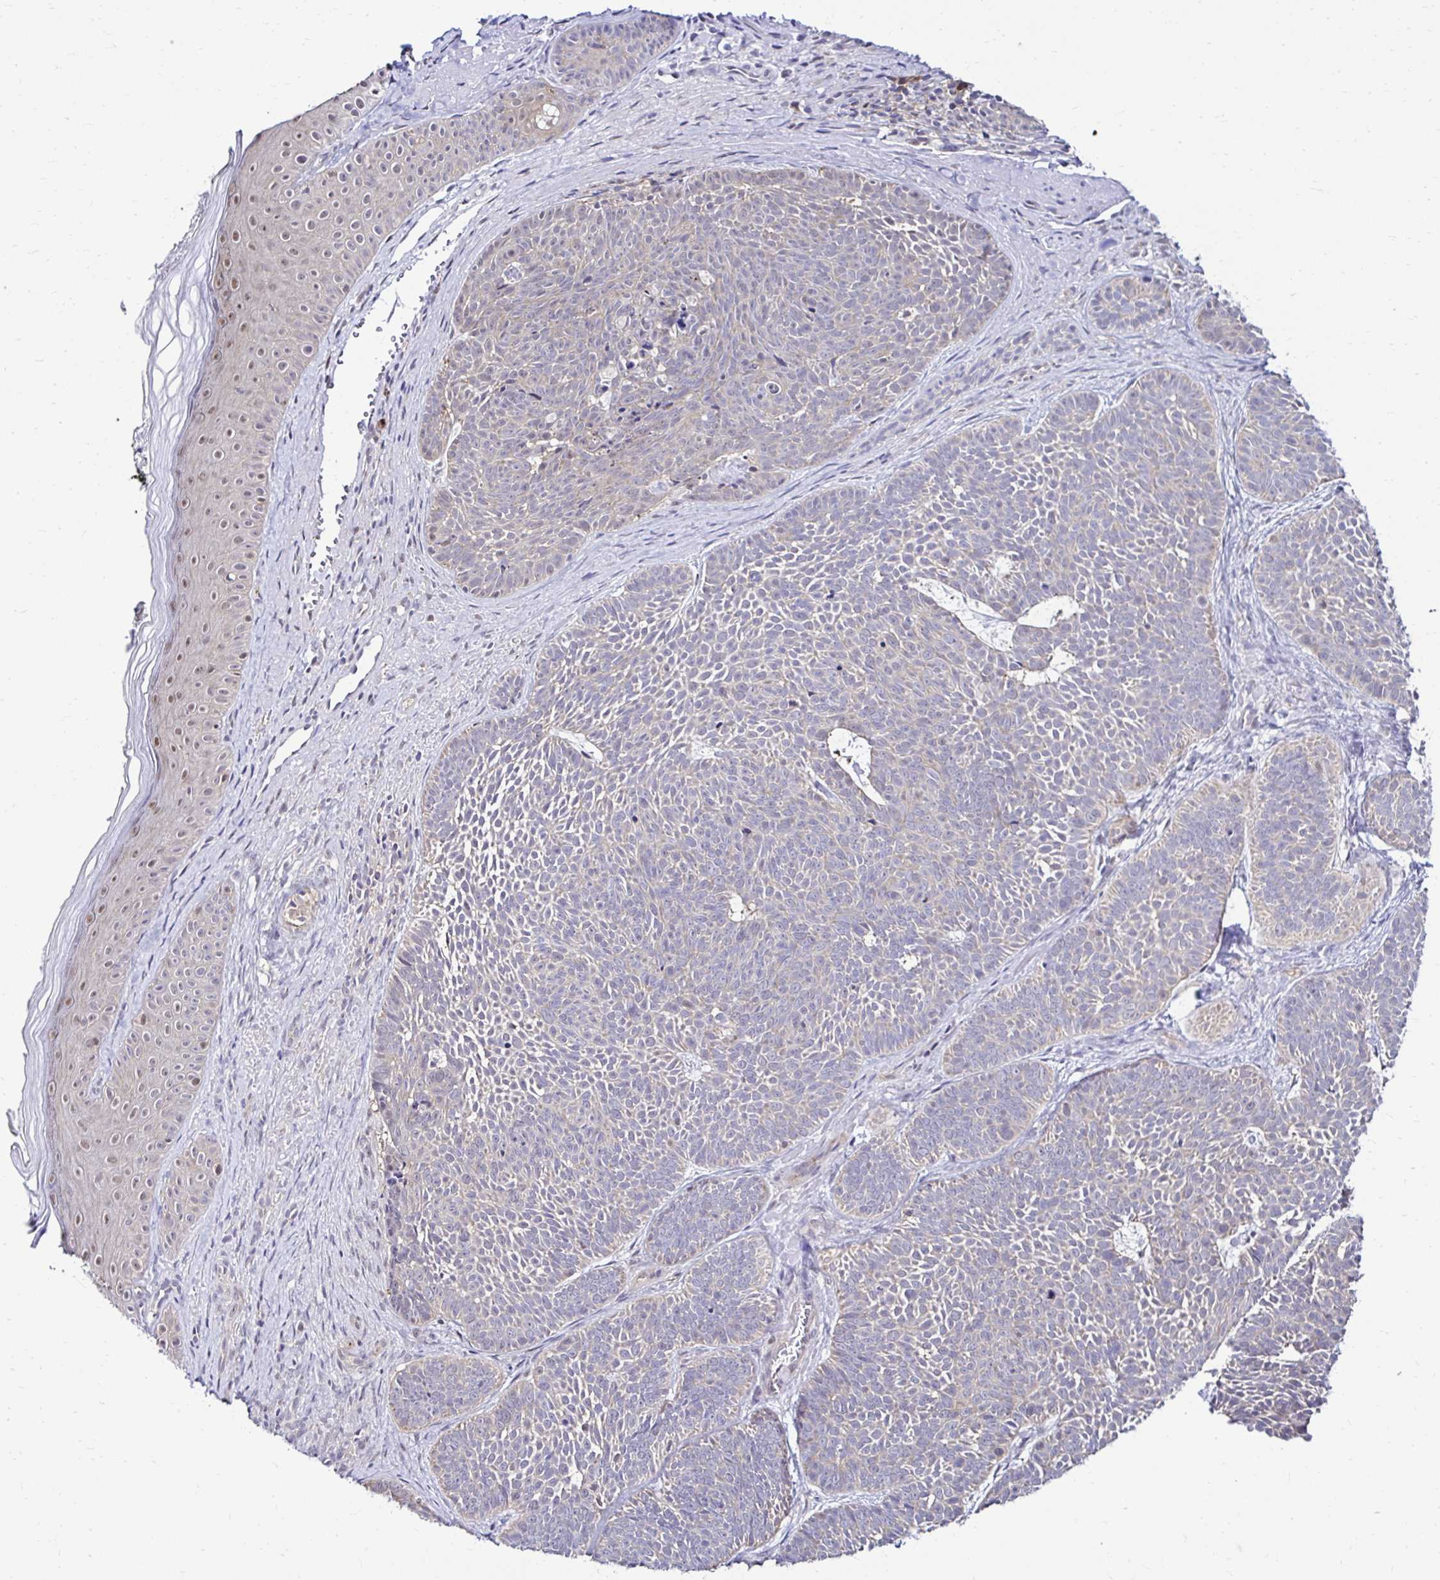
{"staining": {"intensity": "negative", "quantity": "none", "location": "none"}, "tissue": "skin cancer", "cell_type": "Tumor cells", "image_type": "cancer", "snomed": [{"axis": "morphology", "description": "Basal cell carcinoma"}, {"axis": "topography", "description": "Skin"}], "caption": "This is an immunohistochemistry (IHC) image of human skin basal cell carcinoma. There is no staining in tumor cells.", "gene": "PSMD3", "patient": {"sex": "male", "age": 81}}